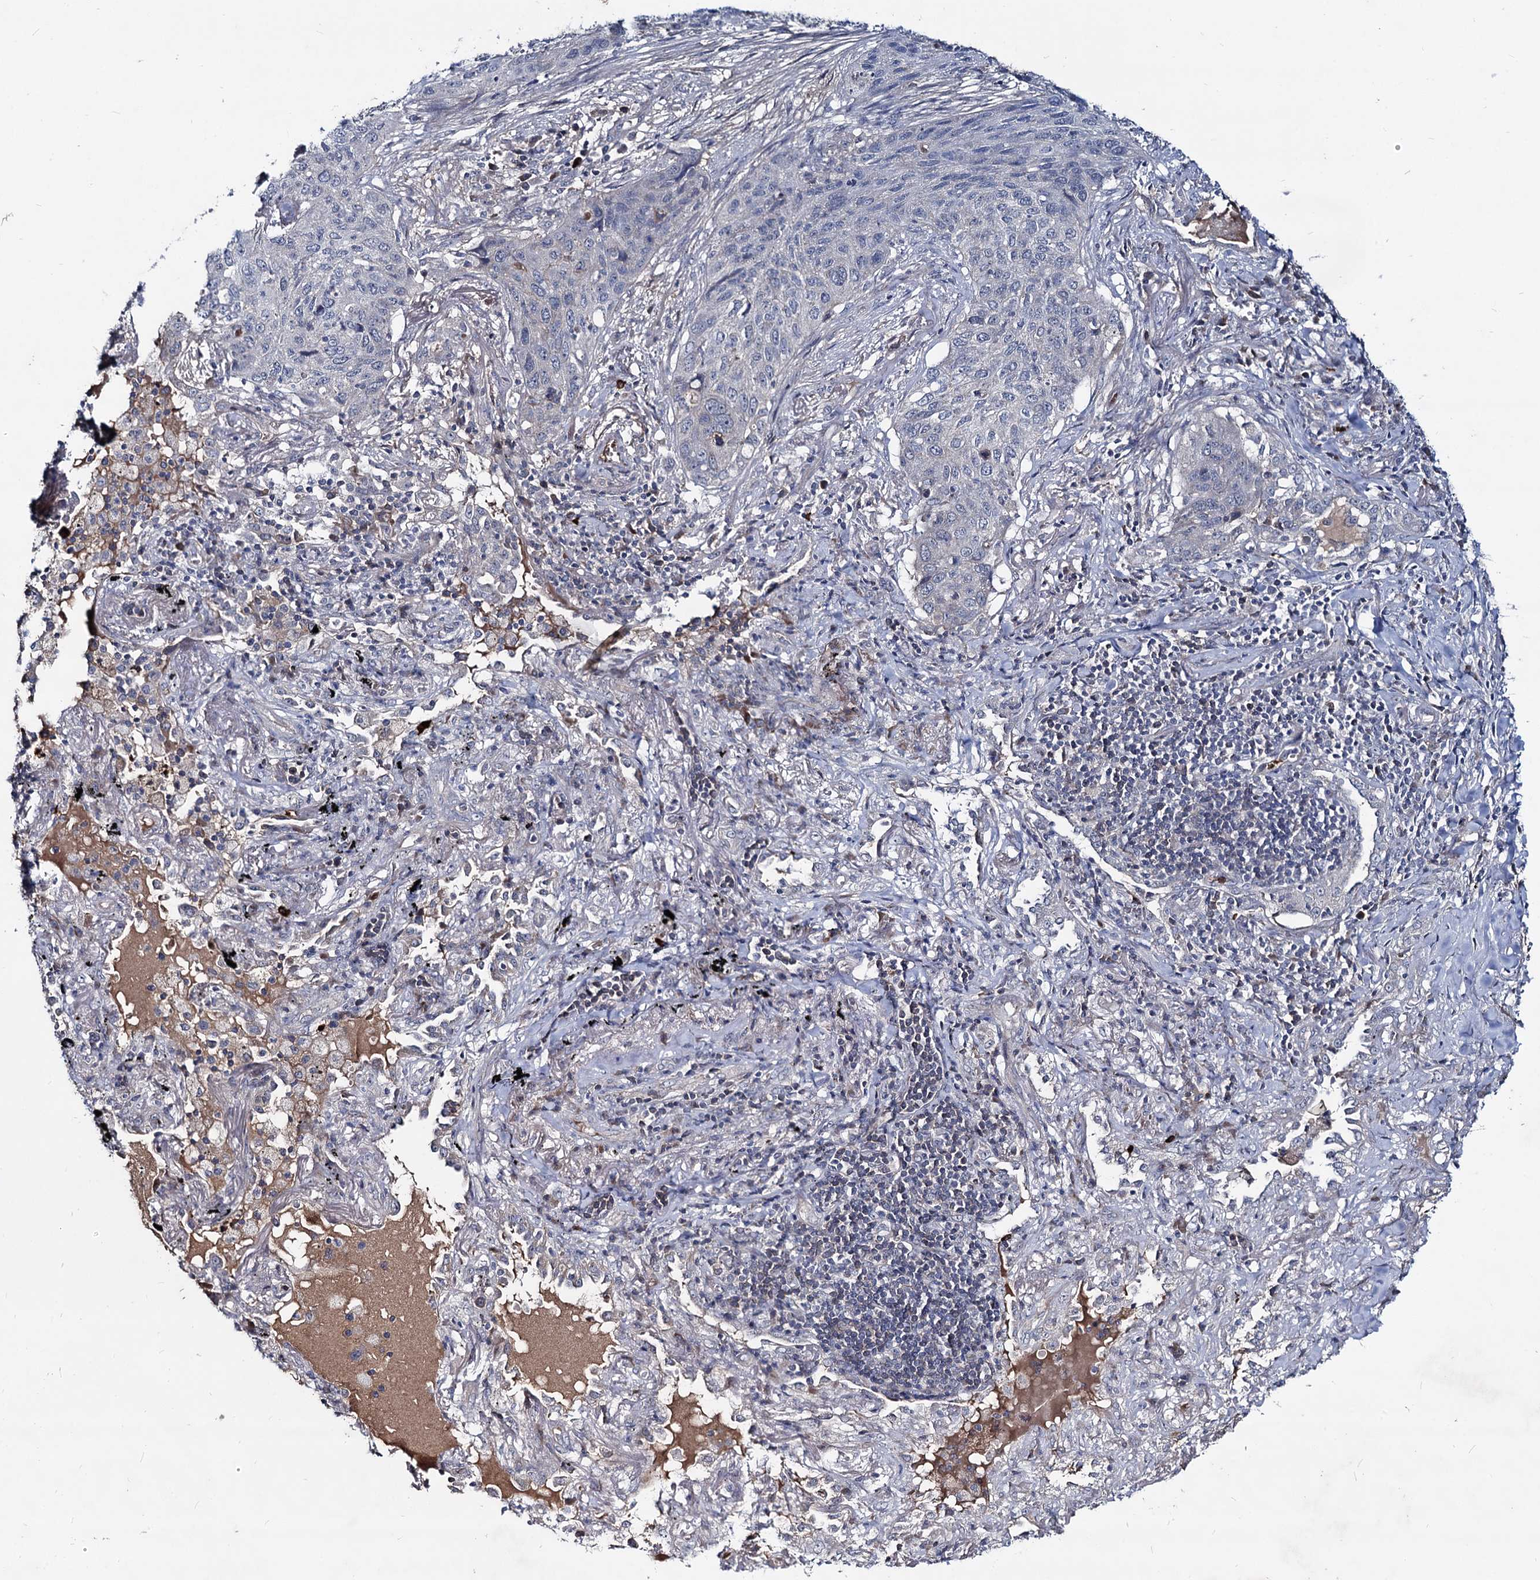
{"staining": {"intensity": "negative", "quantity": "none", "location": "none"}, "tissue": "lung cancer", "cell_type": "Tumor cells", "image_type": "cancer", "snomed": [{"axis": "morphology", "description": "Squamous cell carcinoma, NOS"}, {"axis": "topography", "description": "Lung"}], "caption": "This is an IHC photomicrograph of human lung cancer (squamous cell carcinoma). There is no staining in tumor cells.", "gene": "RNF6", "patient": {"sex": "female", "age": 63}}